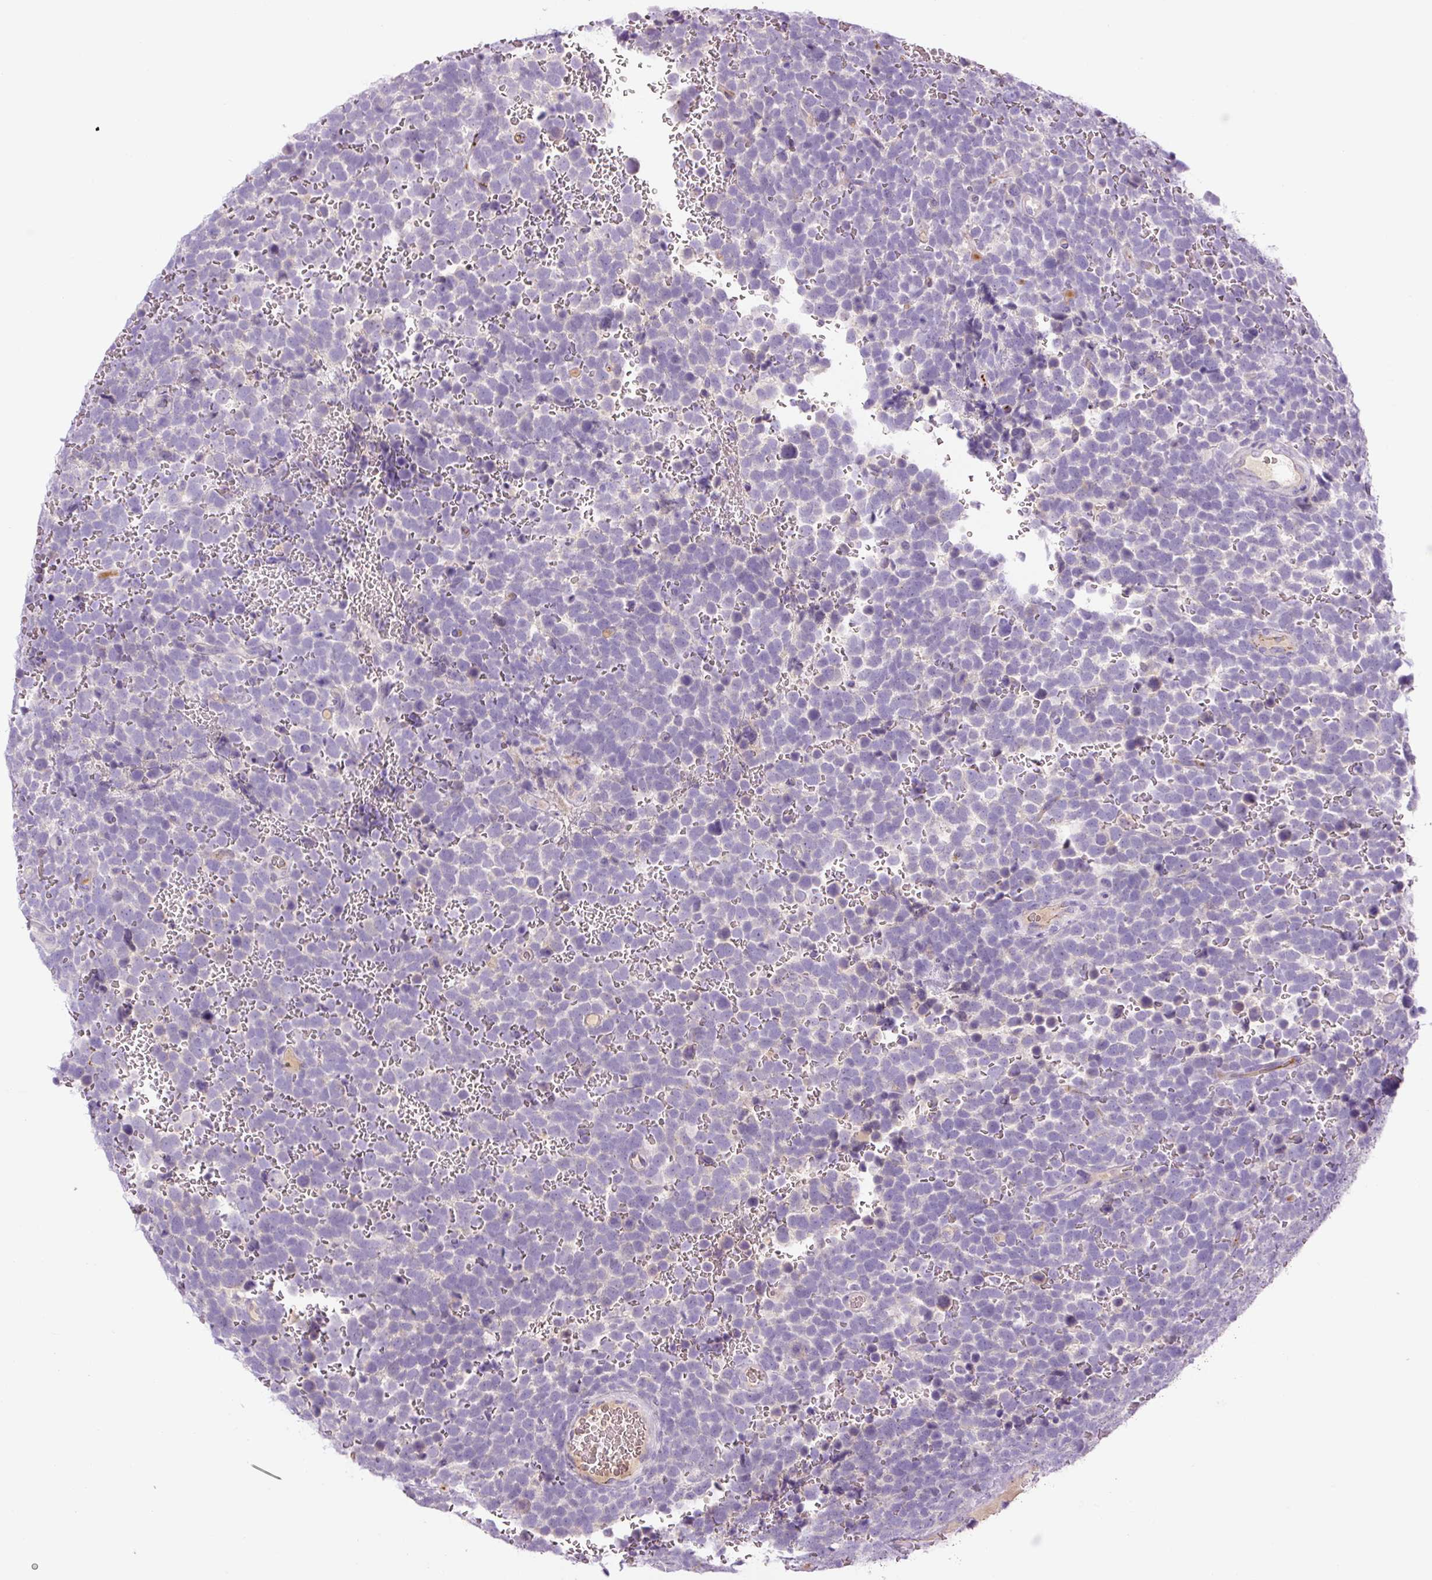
{"staining": {"intensity": "negative", "quantity": "none", "location": "none"}, "tissue": "urothelial cancer", "cell_type": "Tumor cells", "image_type": "cancer", "snomed": [{"axis": "morphology", "description": "Urothelial carcinoma, High grade"}, {"axis": "topography", "description": "Urinary bladder"}], "caption": "Human urothelial carcinoma (high-grade) stained for a protein using immunohistochemistry shows no expression in tumor cells.", "gene": "RSPO4", "patient": {"sex": "female", "age": 82}}